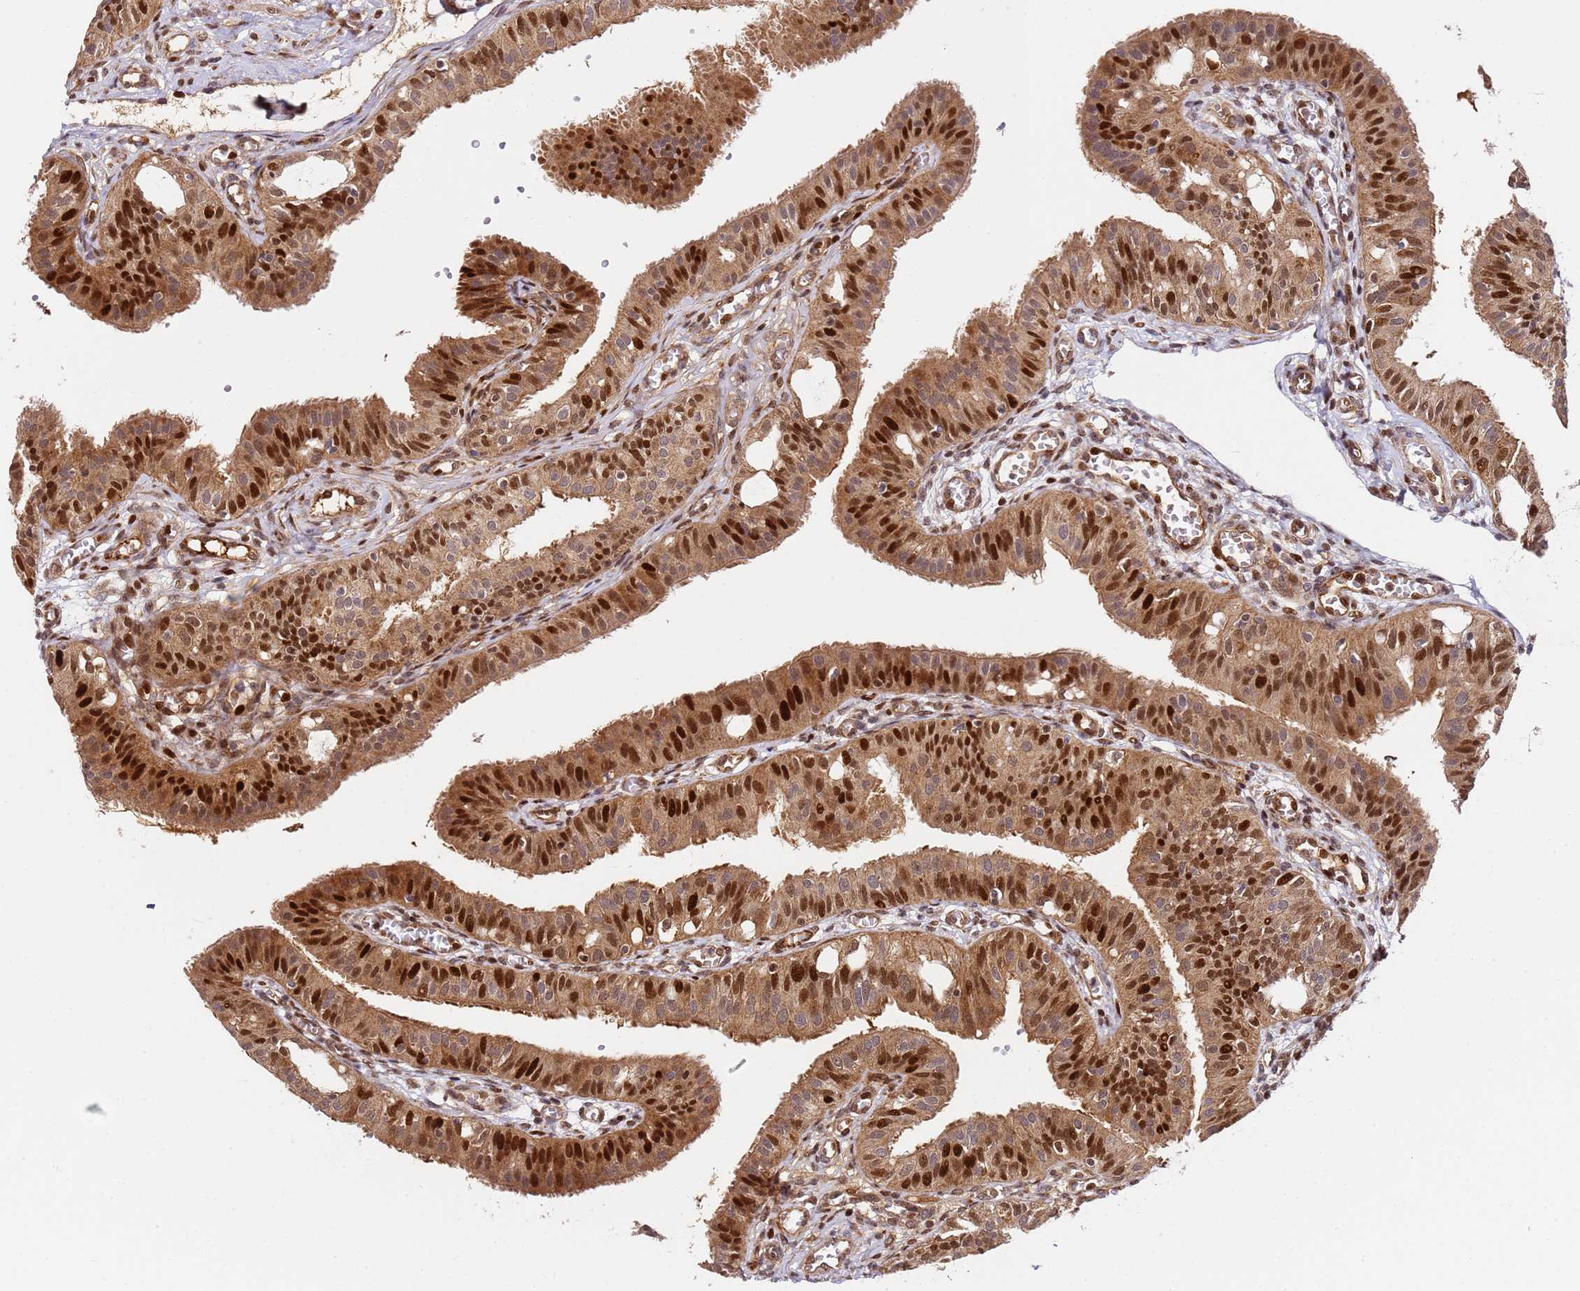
{"staining": {"intensity": "strong", "quantity": ">75%", "location": "cytoplasmic/membranous,nuclear"}, "tissue": "fallopian tube", "cell_type": "Glandular cells", "image_type": "normal", "snomed": [{"axis": "morphology", "description": "Normal tissue, NOS"}, {"axis": "topography", "description": "Fallopian tube"}, {"axis": "topography", "description": "Ovary"}], "caption": "Strong cytoplasmic/membranous,nuclear expression for a protein is present in approximately >75% of glandular cells of normal fallopian tube using immunohistochemistry (IHC).", "gene": "SMOX", "patient": {"sex": "female", "age": 42}}